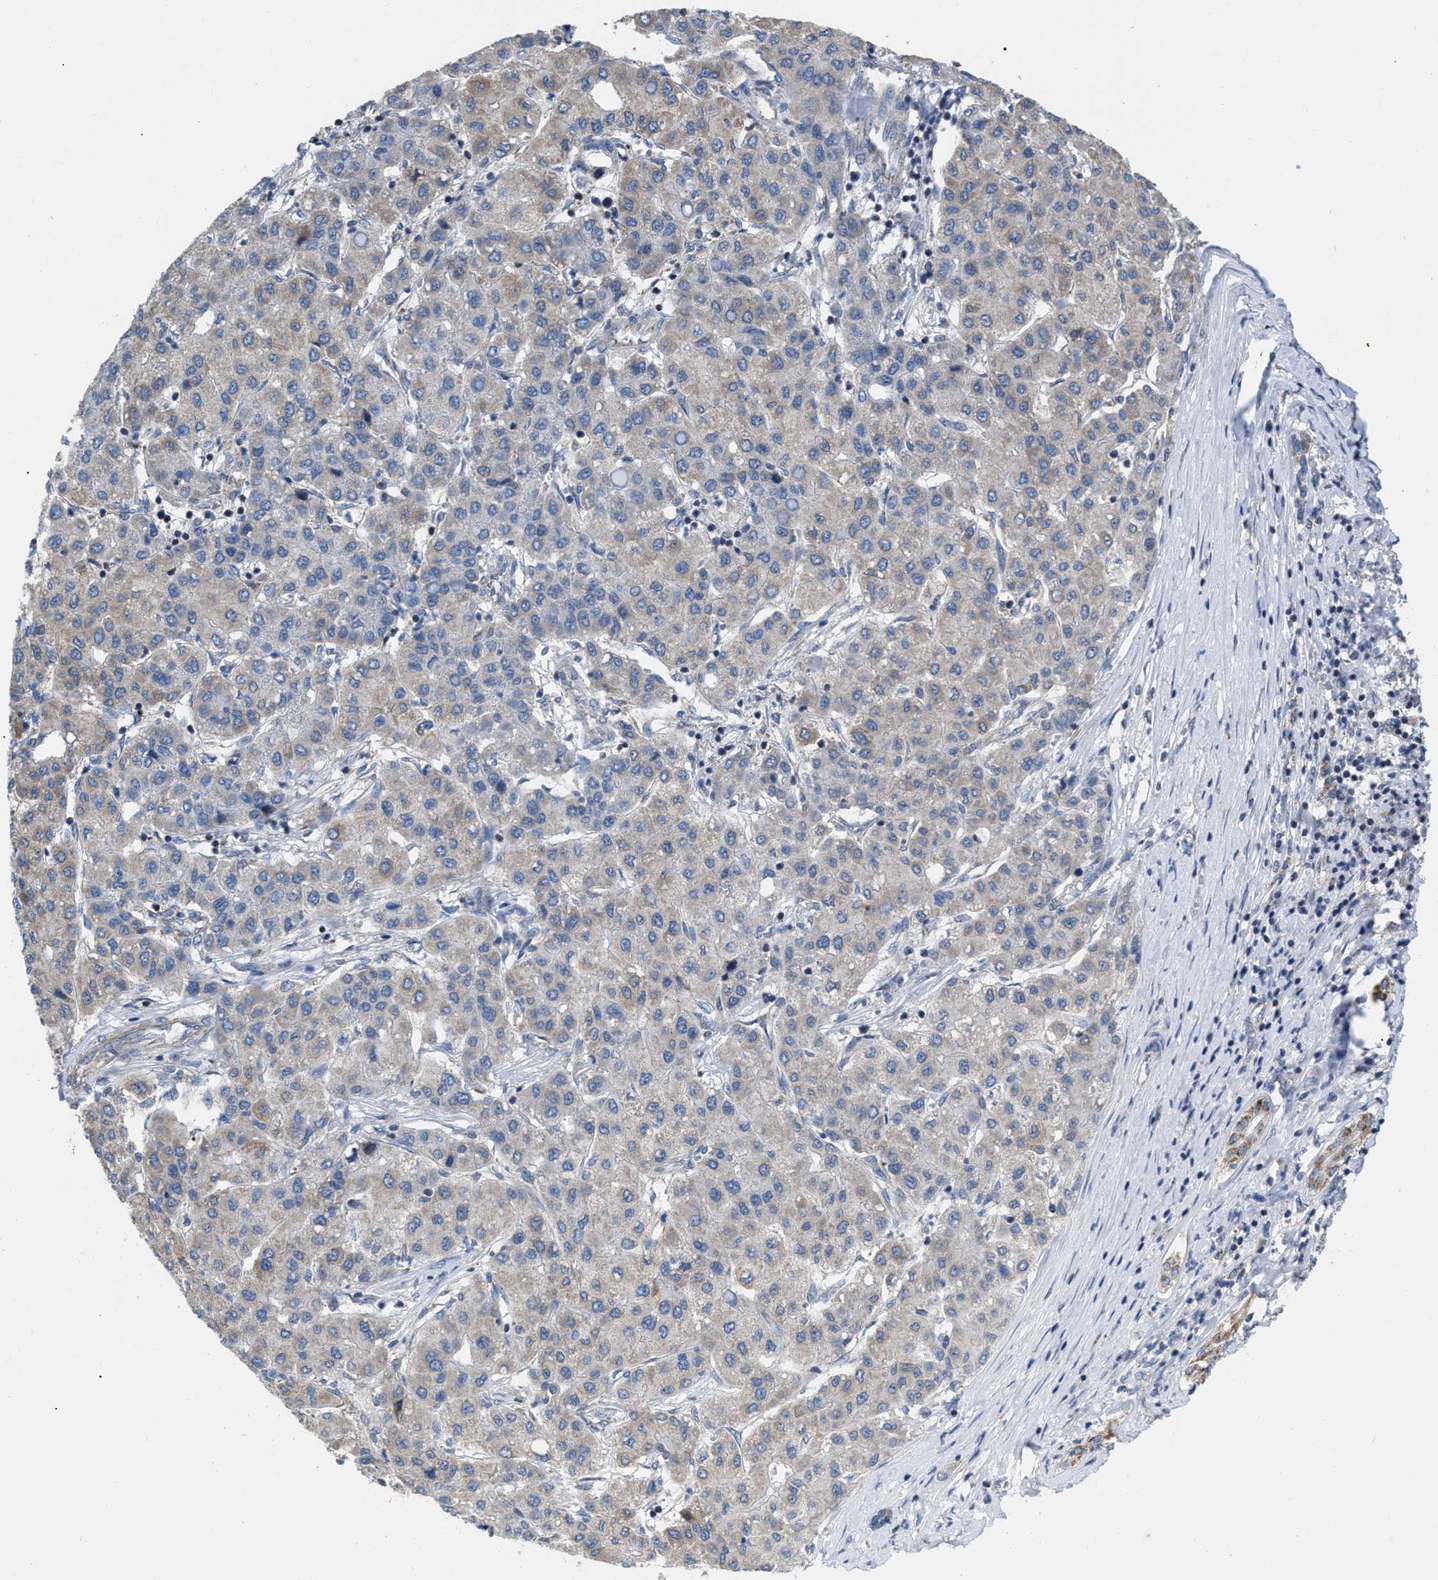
{"staining": {"intensity": "negative", "quantity": "none", "location": "none"}, "tissue": "liver cancer", "cell_type": "Tumor cells", "image_type": "cancer", "snomed": [{"axis": "morphology", "description": "Carcinoma, Hepatocellular, NOS"}, {"axis": "topography", "description": "Liver"}], "caption": "This is a photomicrograph of IHC staining of liver cancer, which shows no expression in tumor cells.", "gene": "DDX56", "patient": {"sex": "male", "age": 65}}